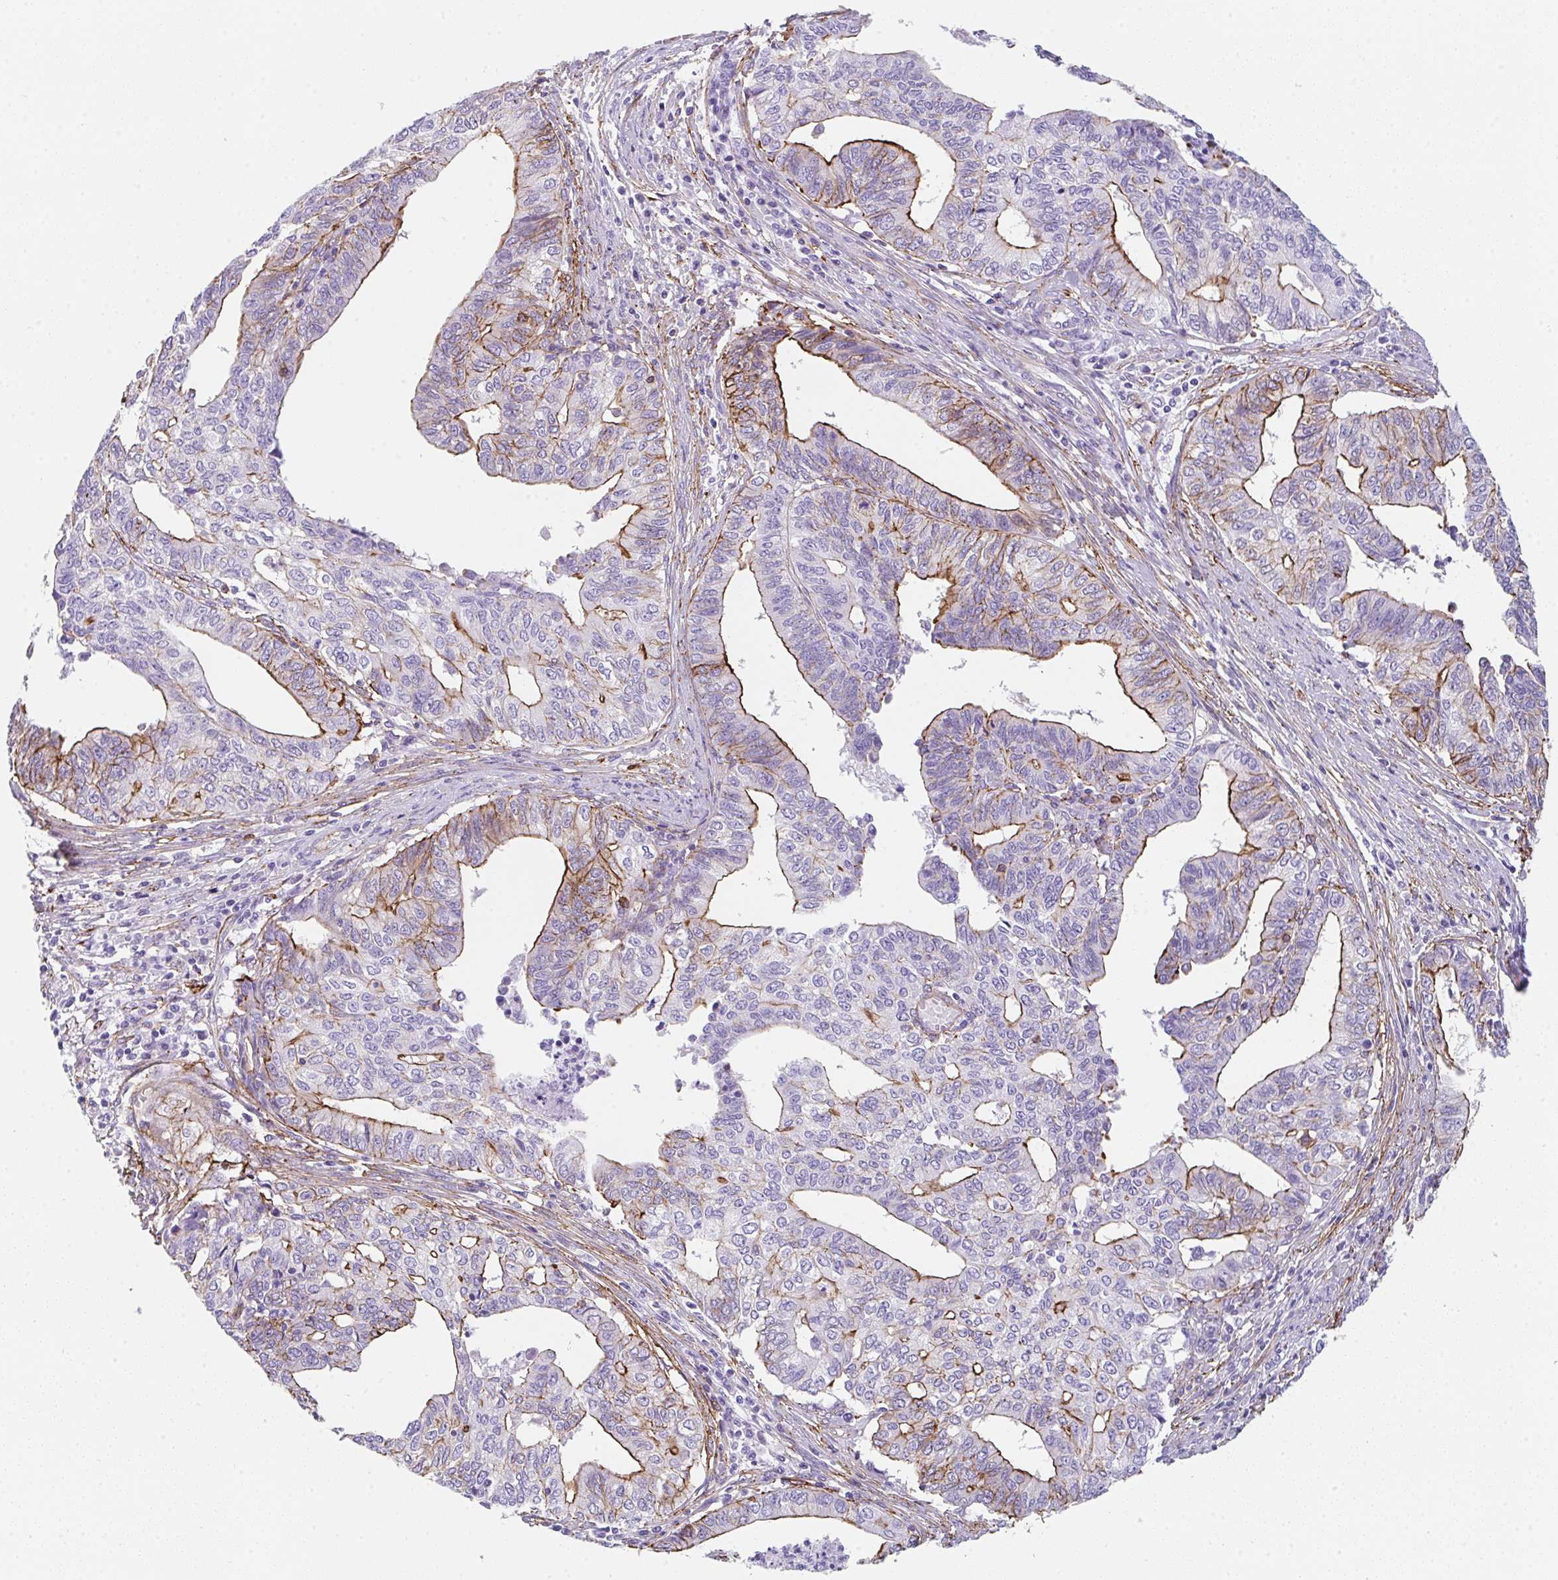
{"staining": {"intensity": "moderate", "quantity": "25%-75%", "location": "cytoplasmic/membranous"}, "tissue": "endometrial cancer", "cell_type": "Tumor cells", "image_type": "cancer", "snomed": [{"axis": "morphology", "description": "Adenocarcinoma, NOS"}, {"axis": "topography", "description": "Endometrium"}], "caption": "Protein expression analysis of endometrial cancer (adenocarcinoma) exhibits moderate cytoplasmic/membranous expression in approximately 25%-75% of tumor cells.", "gene": "DBN1", "patient": {"sex": "female", "age": 65}}